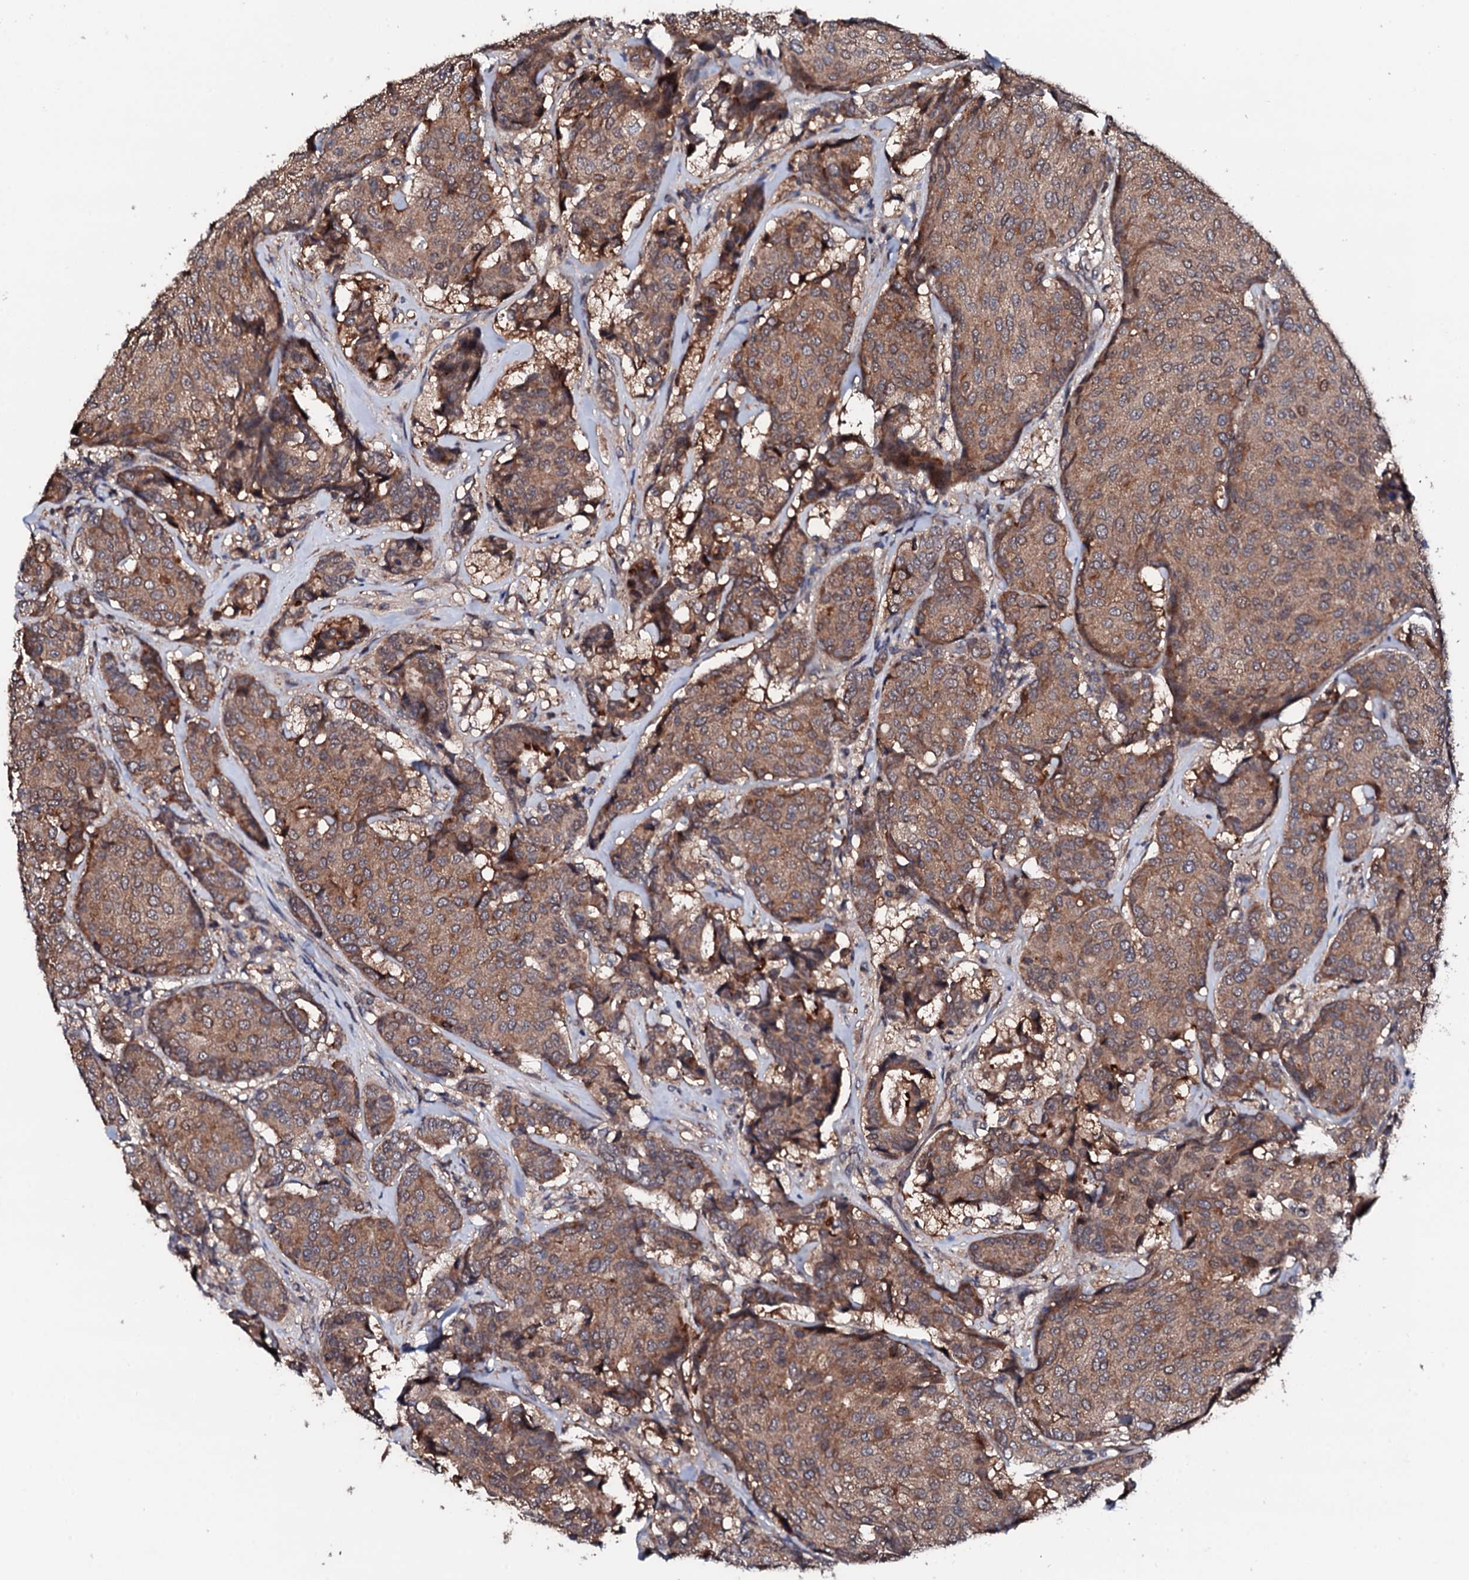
{"staining": {"intensity": "moderate", "quantity": ">75%", "location": "cytoplasmic/membranous"}, "tissue": "breast cancer", "cell_type": "Tumor cells", "image_type": "cancer", "snomed": [{"axis": "morphology", "description": "Duct carcinoma"}, {"axis": "topography", "description": "Breast"}], "caption": "Human breast cancer (invasive ductal carcinoma) stained for a protein (brown) shows moderate cytoplasmic/membranous positive staining in about >75% of tumor cells.", "gene": "EDC3", "patient": {"sex": "female", "age": 75}}